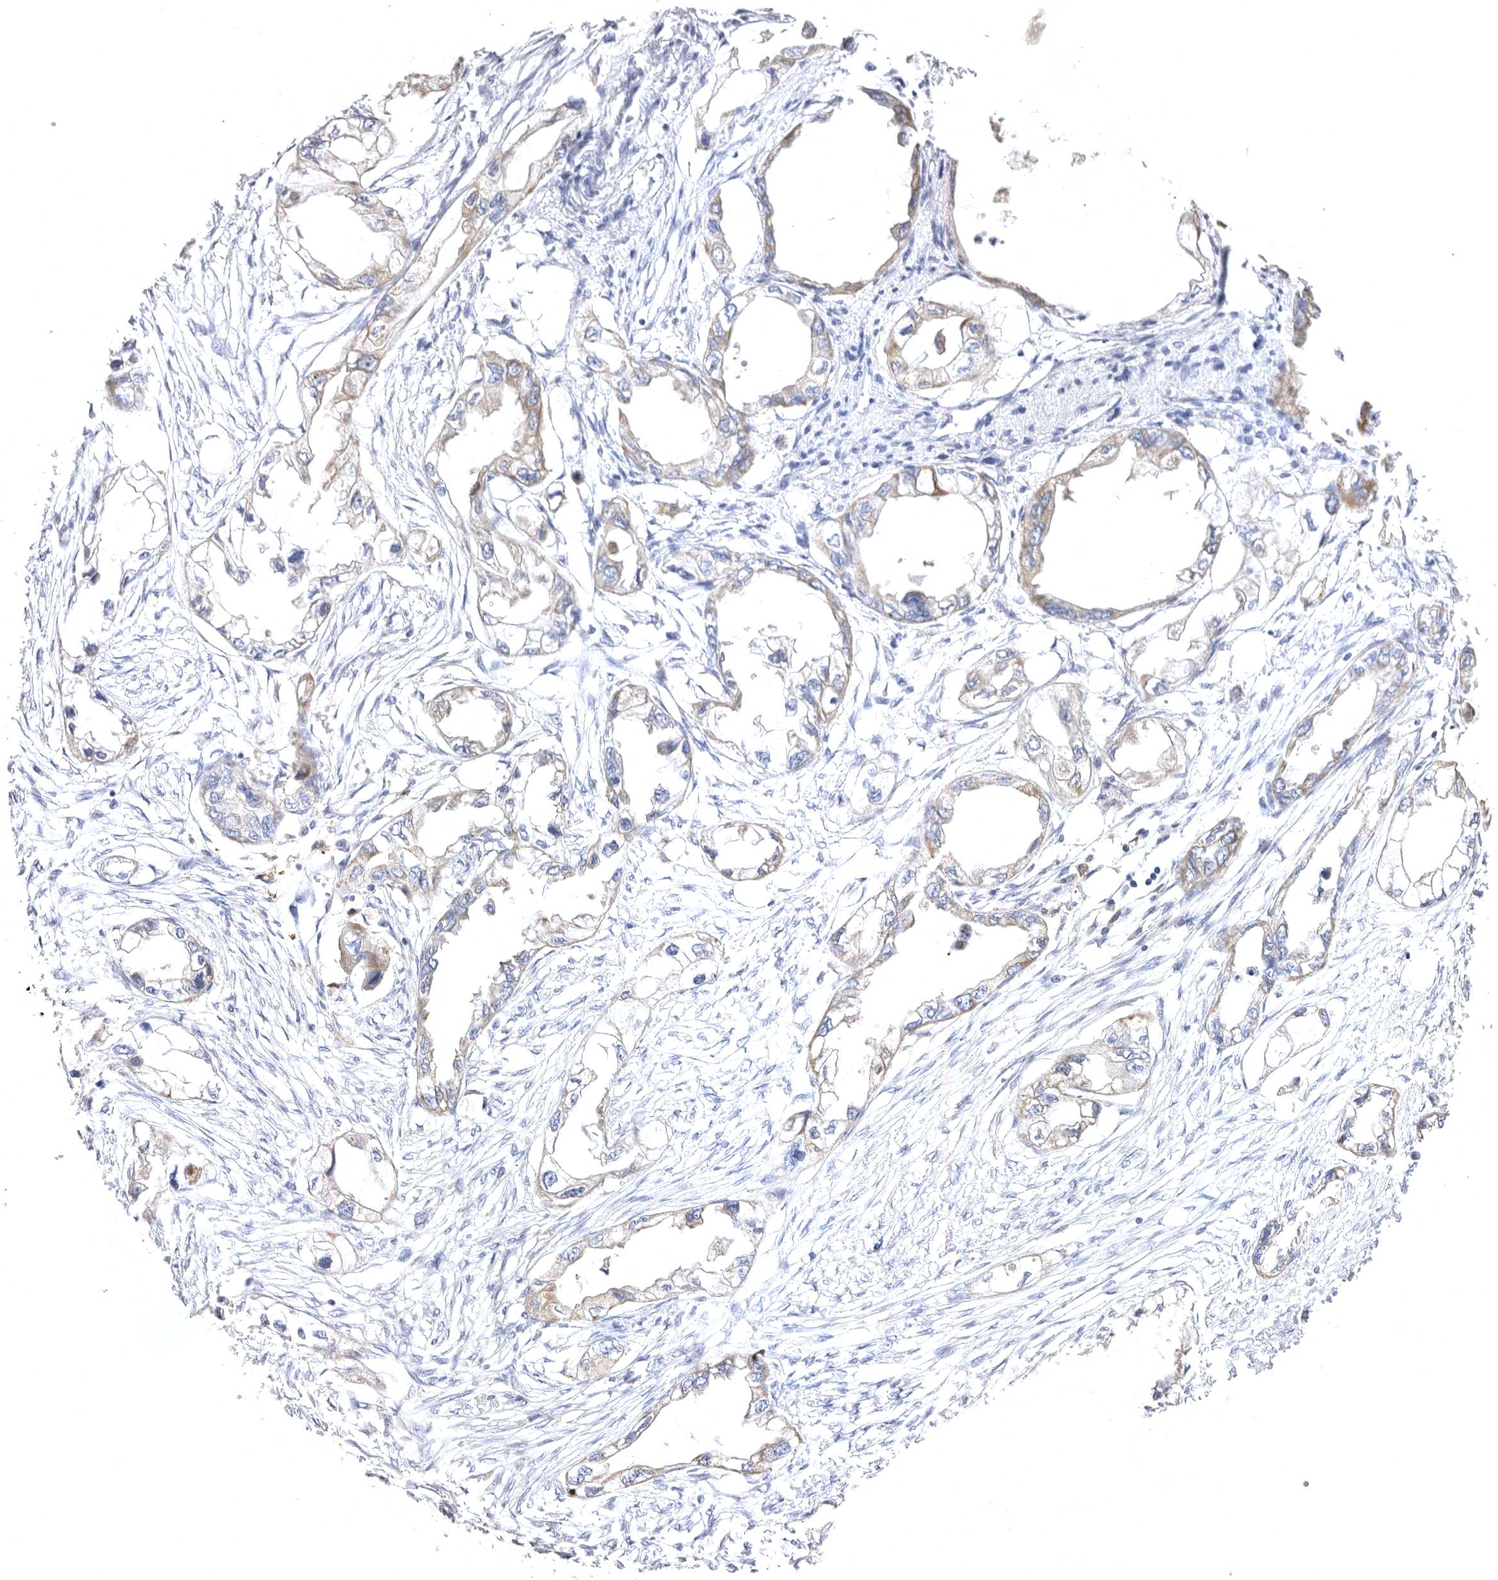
{"staining": {"intensity": "weak", "quantity": "25%-75%", "location": "cytoplasmic/membranous"}, "tissue": "endometrial cancer", "cell_type": "Tumor cells", "image_type": "cancer", "snomed": [{"axis": "morphology", "description": "Adenocarcinoma, NOS"}, {"axis": "morphology", "description": "Adenocarcinoma, metastatic, NOS"}, {"axis": "topography", "description": "Adipose tissue"}, {"axis": "topography", "description": "Endometrium"}], "caption": "A low amount of weak cytoplasmic/membranous expression is appreciated in approximately 25%-75% of tumor cells in endometrial cancer (metastatic adenocarcinoma) tissue.", "gene": "BAIAP2L1", "patient": {"sex": "female", "age": 67}}